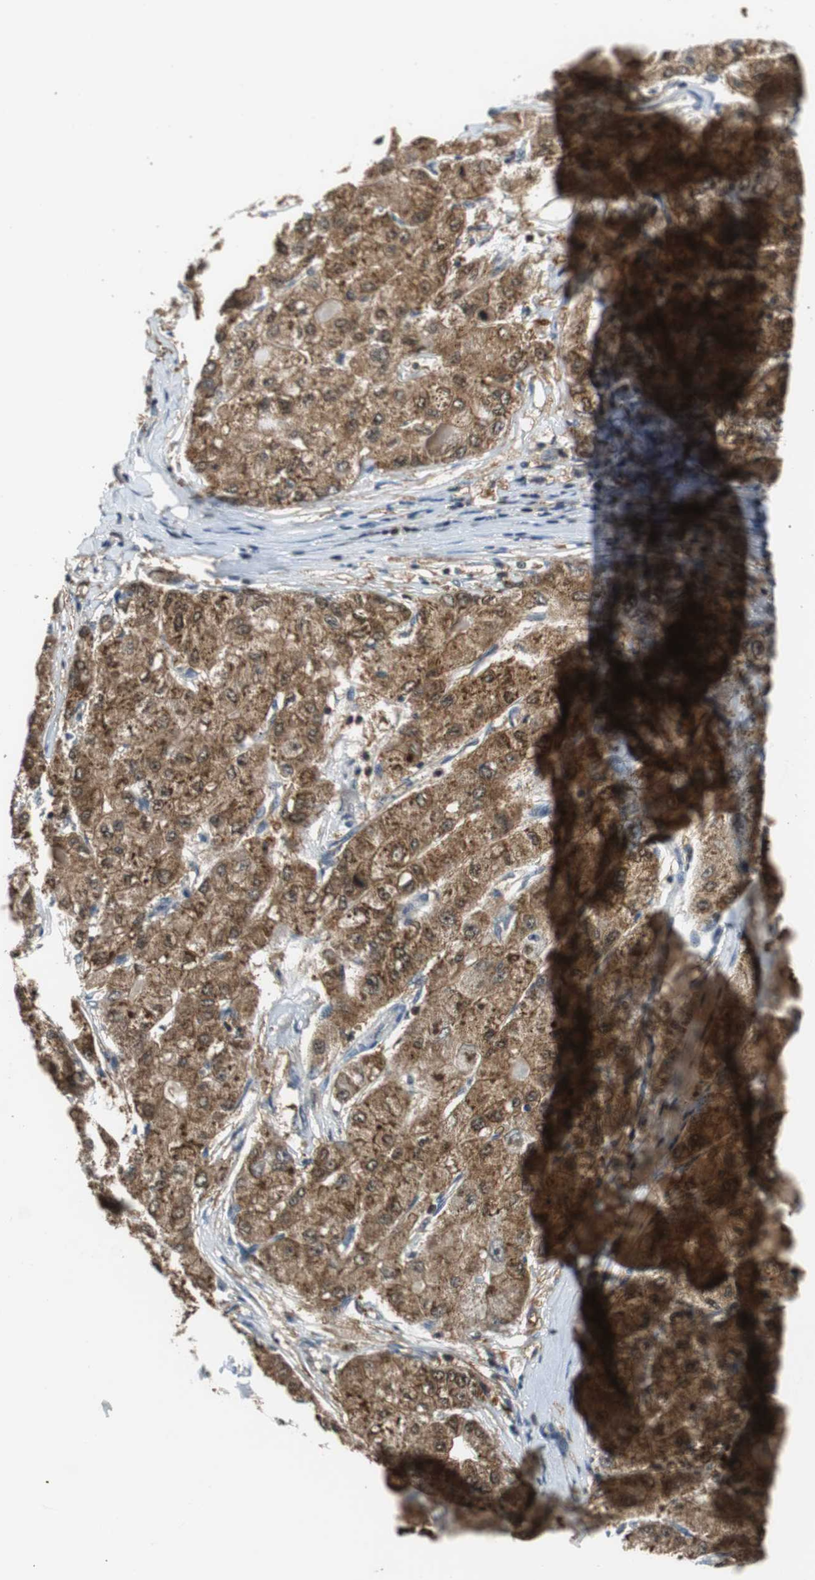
{"staining": {"intensity": "strong", "quantity": ">75%", "location": "cytoplasmic/membranous"}, "tissue": "liver cancer", "cell_type": "Tumor cells", "image_type": "cancer", "snomed": [{"axis": "morphology", "description": "Carcinoma, Hepatocellular, NOS"}, {"axis": "topography", "description": "Liver"}], "caption": "Immunohistochemical staining of hepatocellular carcinoma (liver) exhibits strong cytoplasmic/membranous protein staining in approximately >75% of tumor cells.", "gene": "GSDMD", "patient": {"sex": "male", "age": 80}}